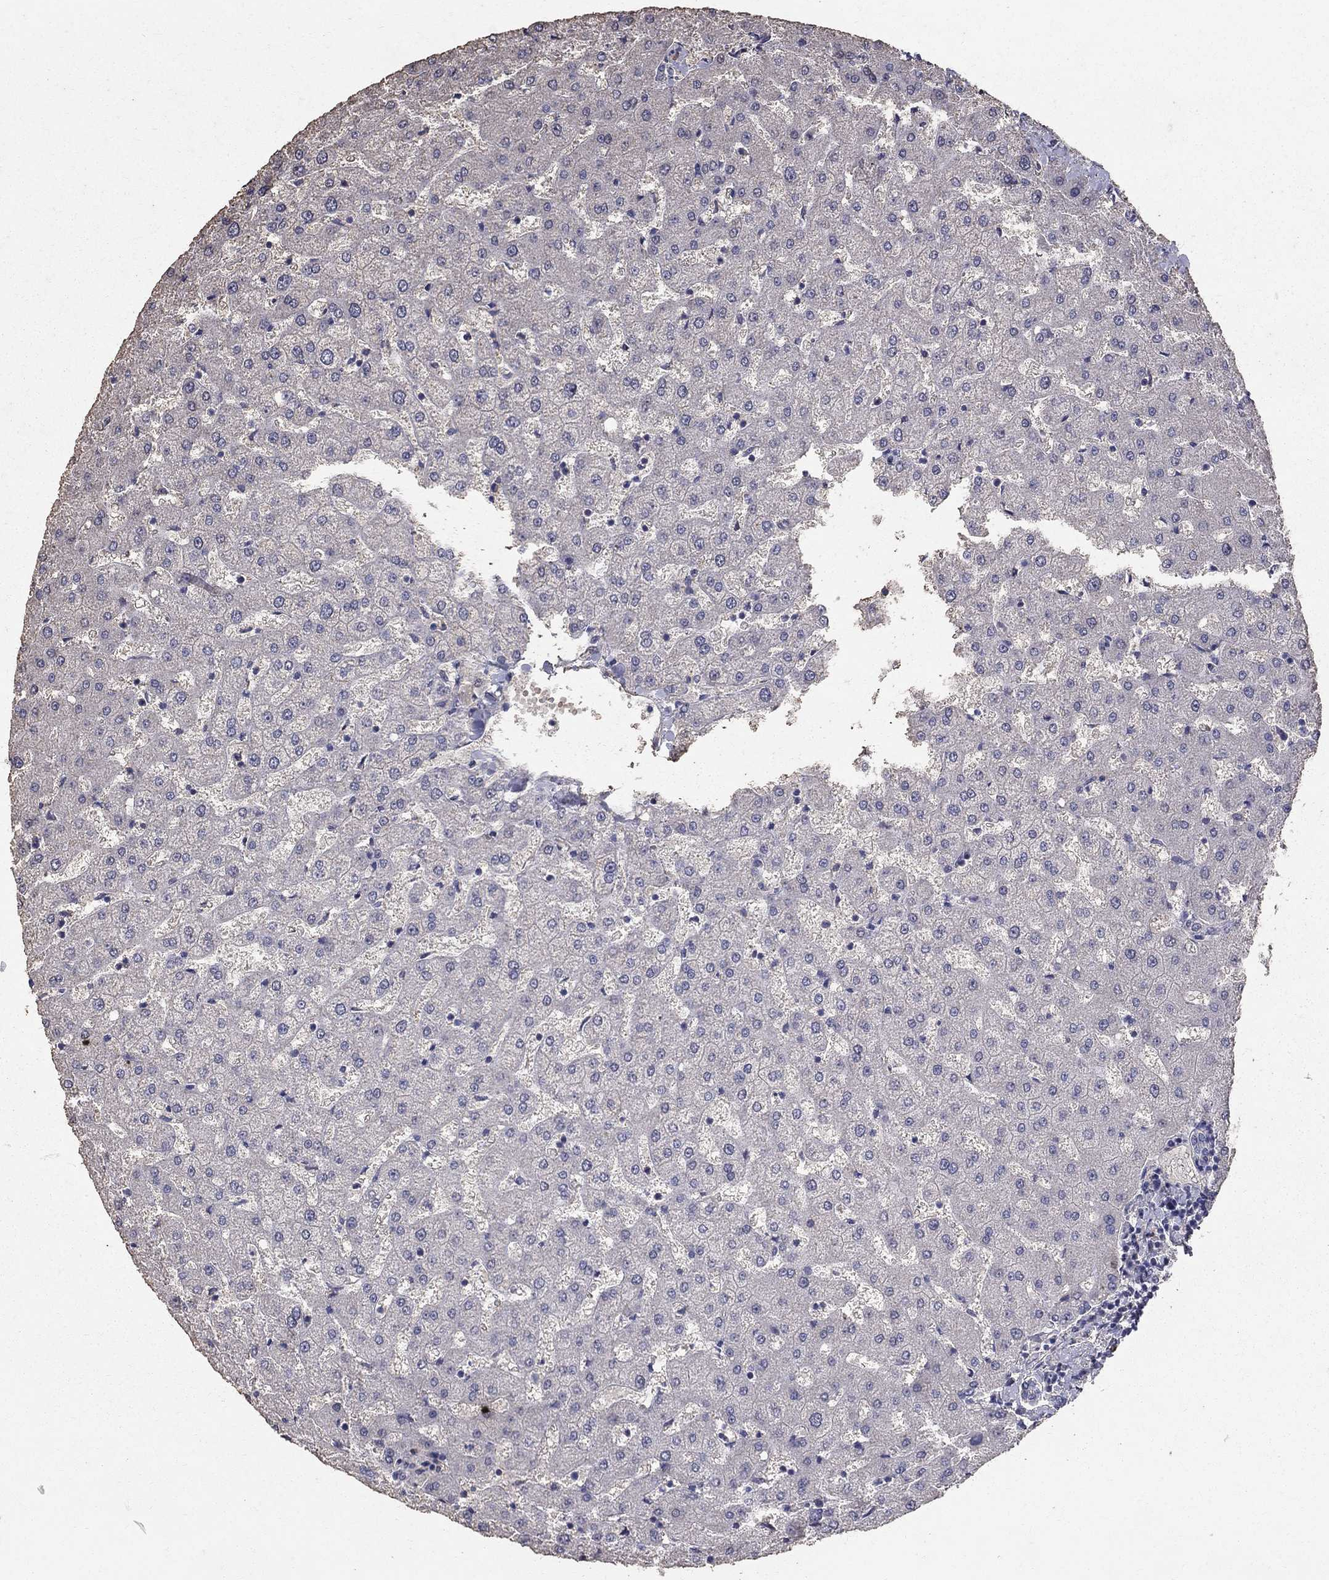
{"staining": {"intensity": "negative", "quantity": "none", "location": "none"}, "tissue": "liver", "cell_type": "Cholangiocytes", "image_type": "normal", "snomed": [{"axis": "morphology", "description": "Normal tissue, NOS"}, {"axis": "topography", "description": "Liver"}], "caption": "An immunohistochemistry (IHC) histopathology image of normal liver is shown. There is no staining in cholangiocytes of liver. (DAB IHC, high magnification).", "gene": "MPP2", "patient": {"sex": "female", "age": 50}}